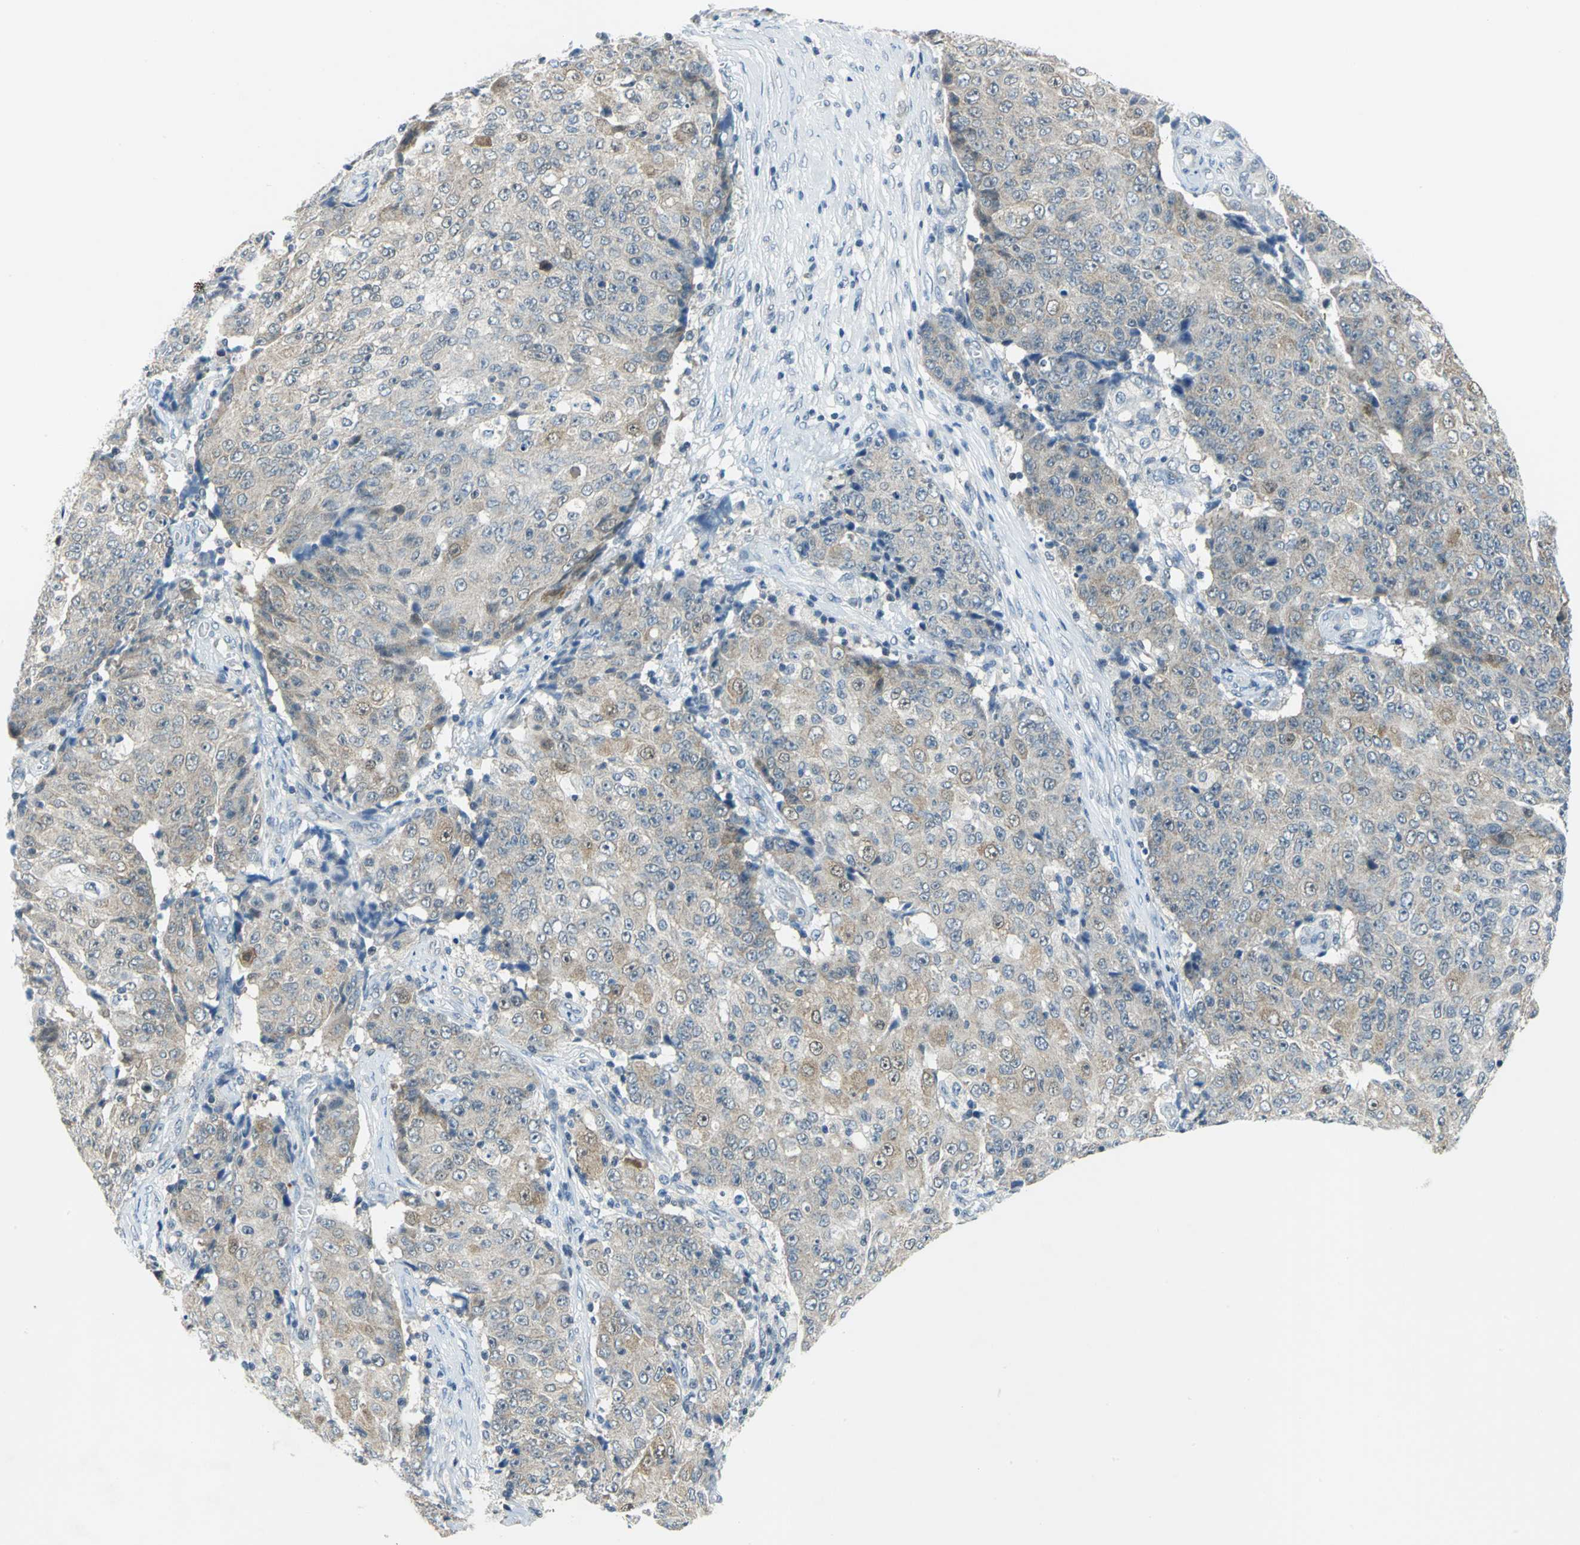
{"staining": {"intensity": "weak", "quantity": ">75%", "location": "cytoplasmic/membranous"}, "tissue": "ovarian cancer", "cell_type": "Tumor cells", "image_type": "cancer", "snomed": [{"axis": "morphology", "description": "Carcinoma, endometroid"}, {"axis": "topography", "description": "Ovary"}], "caption": "Immunohistochemical staining of ovarian cancer (endometroid carcinoma) reveals weak cytoplasmic/membranous protein positivity in about >75% of tumor cells.", "gene": "PIN1", "patient": {"sex": "female", "age": 42}}